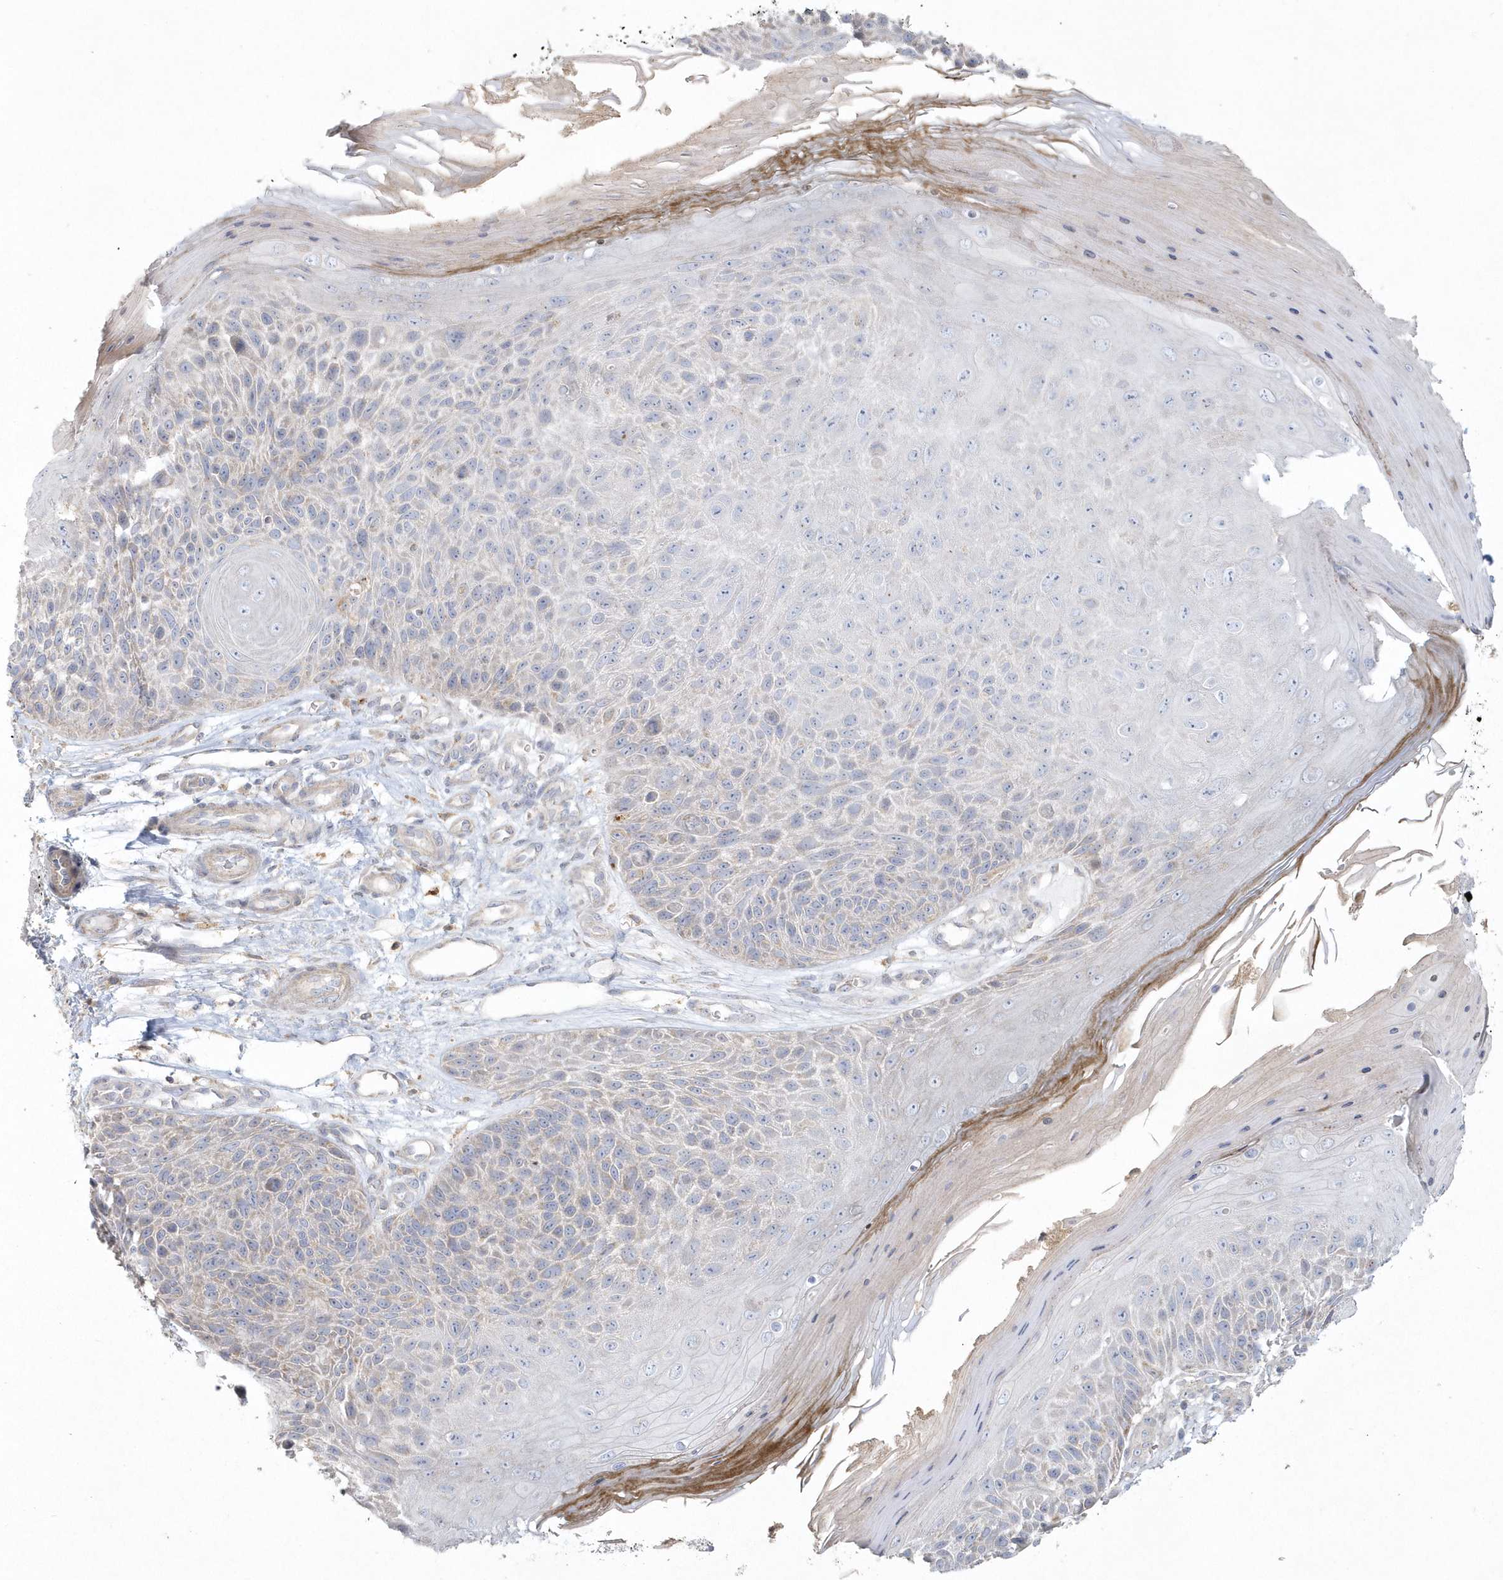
{"staining": {"intensity": "negative", "quantity": "none", "location": "none"}, "tissue": "skin cancer", "cell_type": "Tumor cells", "image_type": "cancer", "snomed": [{"axis": "morphology", "description": "Squamous cell carcinoma, NOS"}, {"axis": "topography", "description": "Skin"}], "caption": "A high-resolution histopathology image shows IHC staining of squamous cell carcinoma (skin), which demonstrates no significant positivity in tumor cells.", "gene": "BLTP3A", "patient": {"sex": "female", "age": 88}}